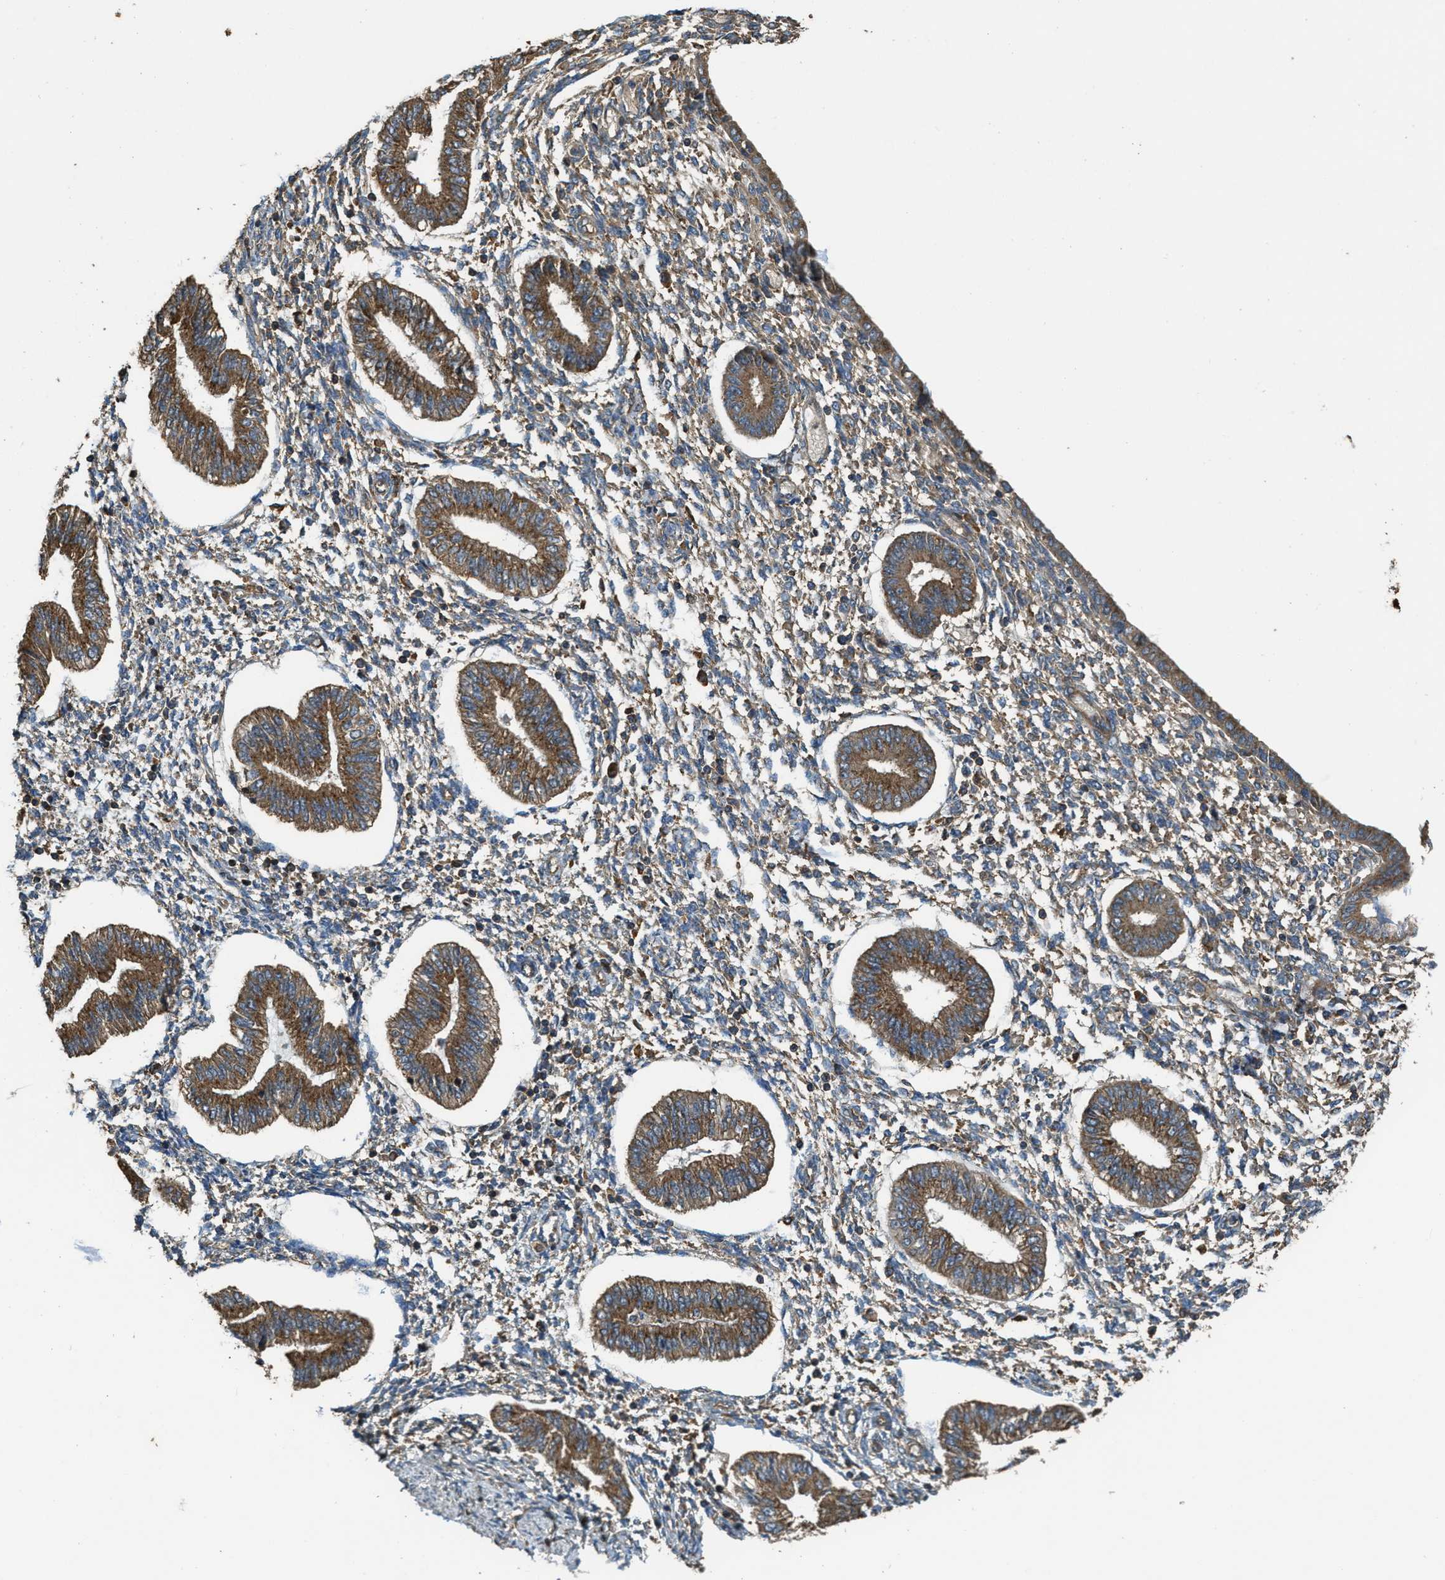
{"staining": {"intensity": "moderate", "quantity": "25%-75%", "location": "cytoplasmic/membranous"}, "tissue": "endometrium", "cell_type": "Cells in endometrial stroma", "image_type": "normal", "snomed": [{"axis": "morphology", "description": "Normal tissue, NOS"}, {"axis": "topography", "description": "Endometrium"}], "caption": "An IHC photomicrograph of benign tissue is shown. Protein staining in brown highlights moderate cytoplasmic/membranous positivity in endometrium within cells in endometrial stroma.", "gene": "MAP3K8", "patient": {"sex": "female", "age": 50}}